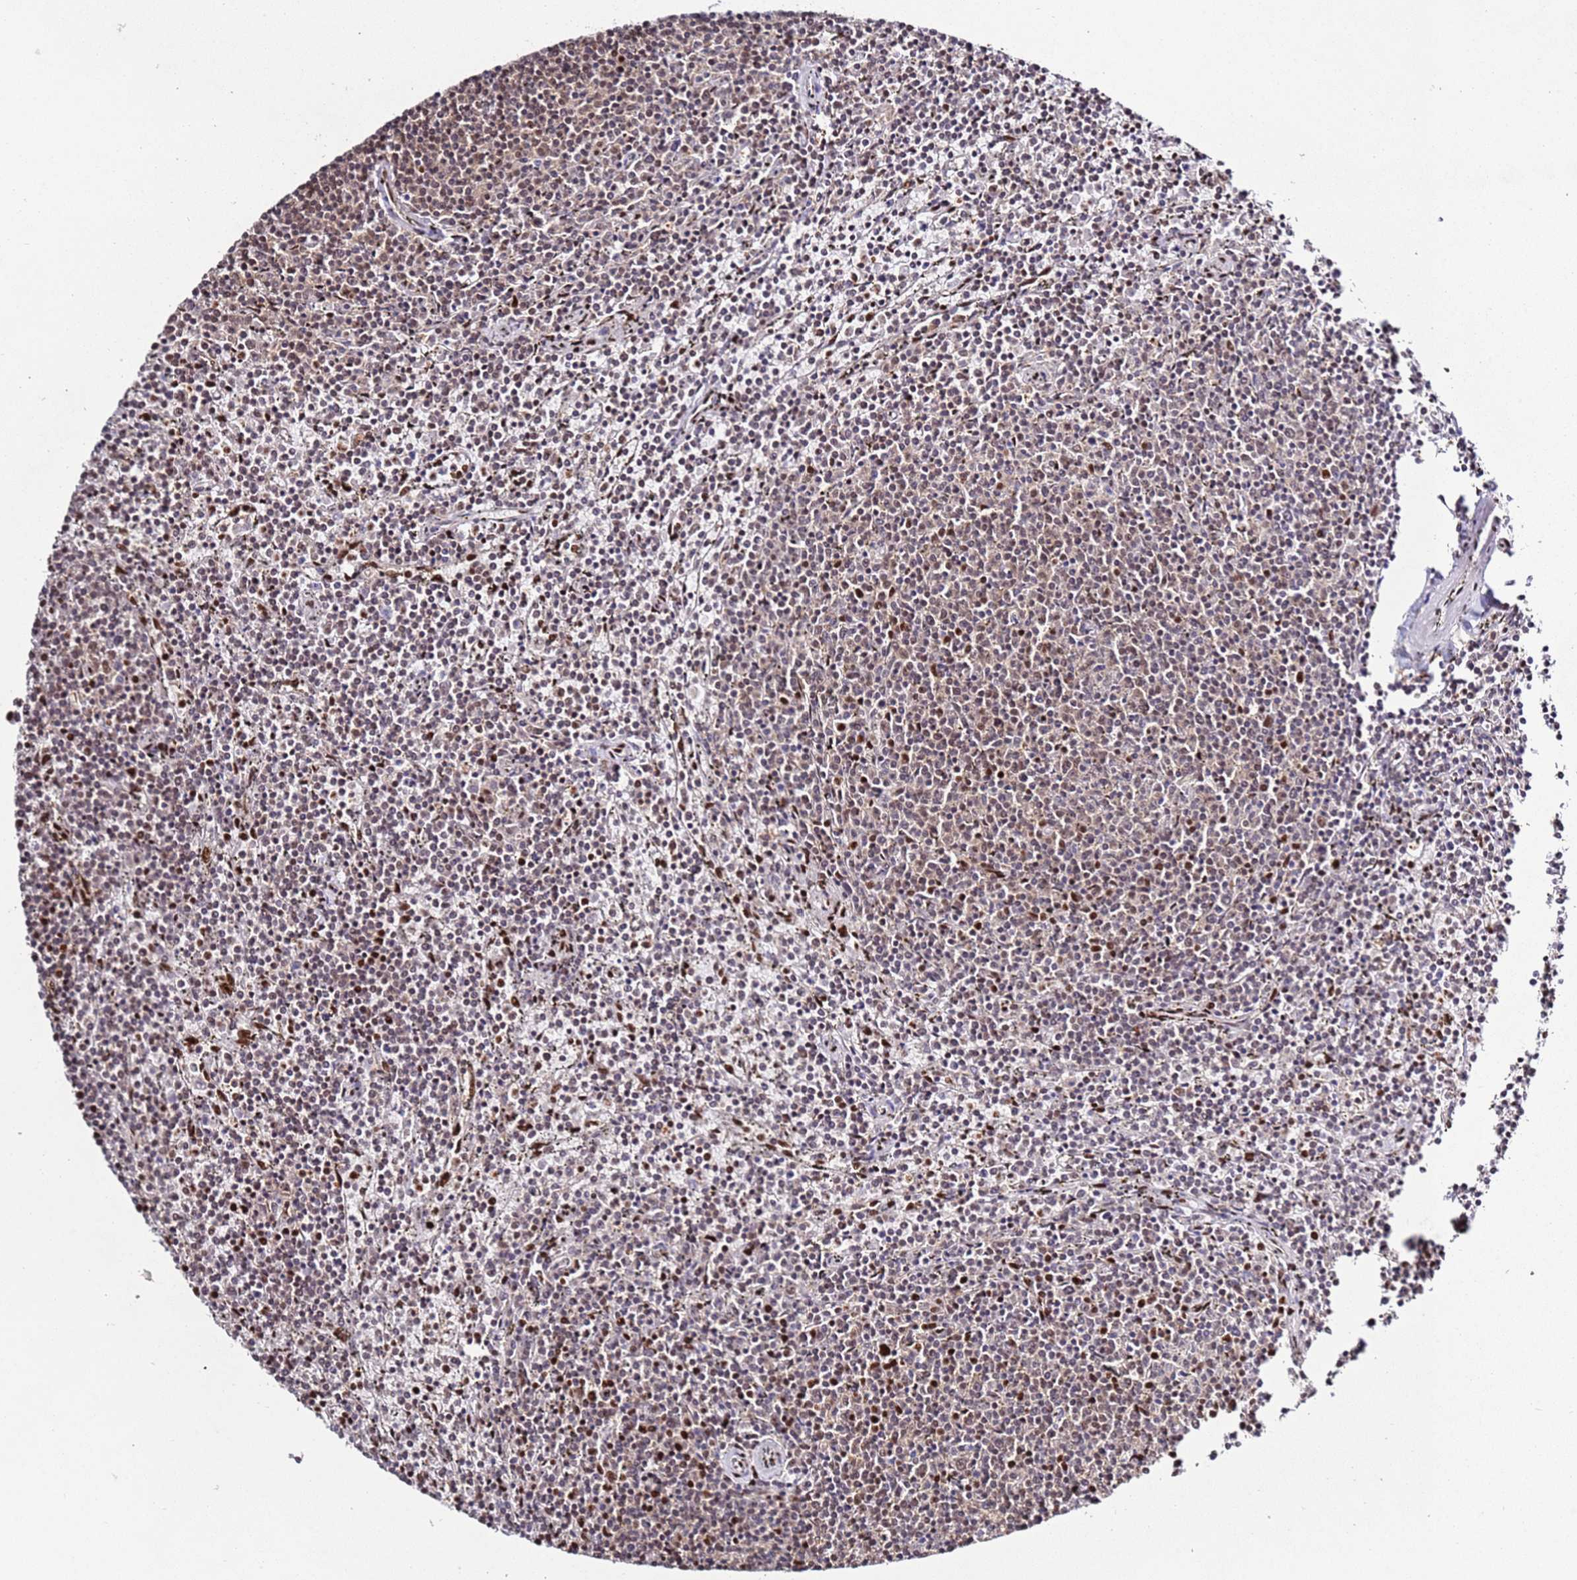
{"staining": {"intensity": "moderate", "quantity": "25%-75%", "location": "nuclear"}, "tissue": "lymphoma", "cell_type": "Tumor cells", "image_type": "cancer", "snomed": [{"axis": "morphology", "description": "Malignant lymphoma, non-Hodgkin's type, Low grade"}, {"axis": "topography", "description": "Spleen"}], "caption": "Immunohistochemical staining of lymphoma exhibits medium levels of moderate nuclear staining in approximately 25%-75% of tumor cells. Using DAB (3,3'-diaminobenzidine) (brown) and hematoxylin (blue) stains, captured at high magnification using brightfield microscopy.", "gene": "C6orf226", "patient": {"sex": "female", "age": 50}}